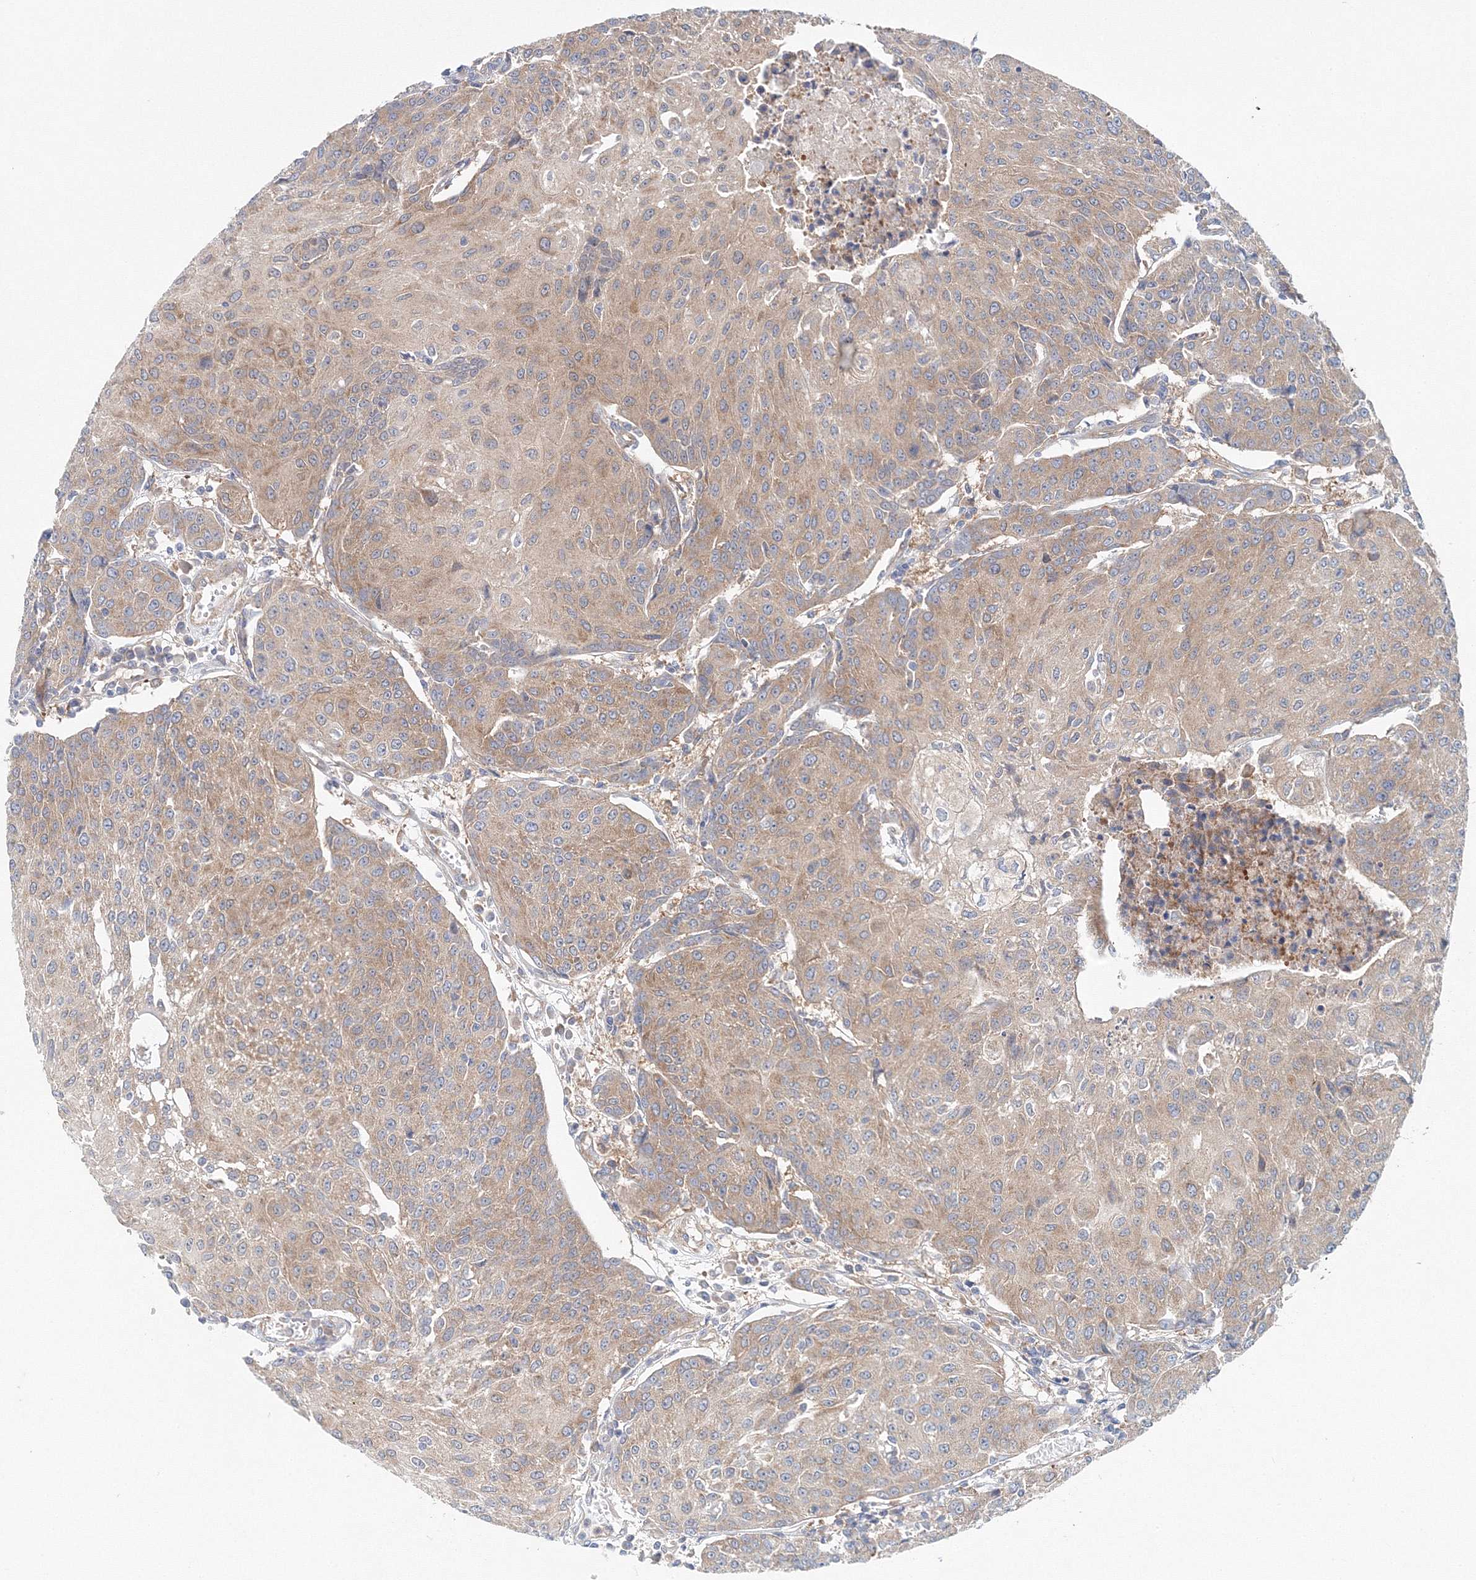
{"staining": {"intensity": "weak", "quantity": ">75%", "location": "cytoplasmic/membranous"}, "tissue": "urothelial cancer", "cell_type": "Tumor cells", "image_type": "cancer", "snomed": [{"axis": "morphology", "description": "Urothelial carcinoma, High grade"}, {"axis": "topography", "description": "Urinary bladder"}], "caption": "About >75% of tumor cells in urothelial carcinoma (high-grade) exhibit weak cytoplasmic/membranous protein expression as visualized by brown immunohistochemical staining.", "gene": "TPRKB", "patient": {"sex": "female", "age": 85}}